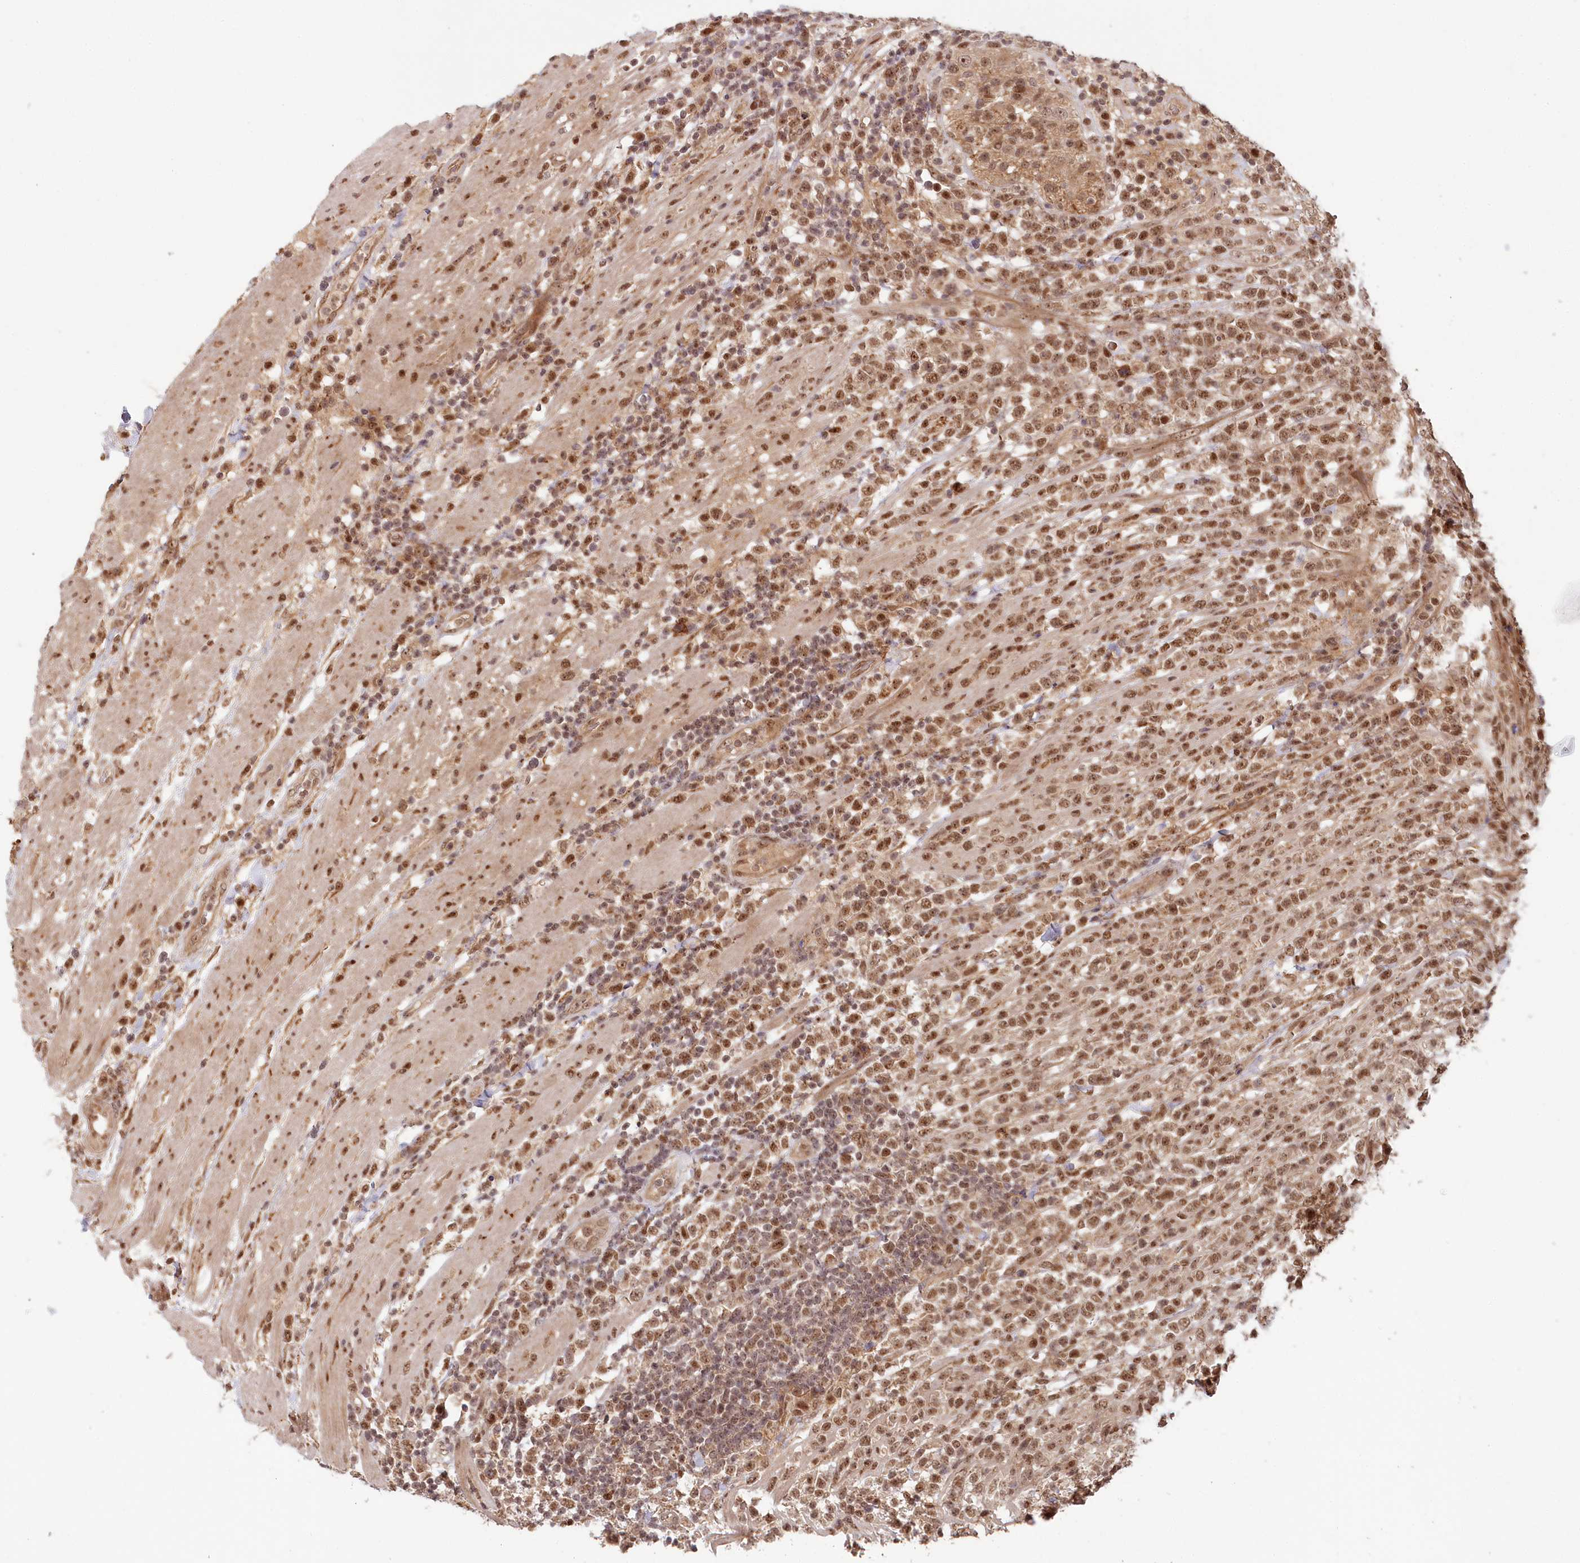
{"staining": {"intensity": "moderate", "quantity": ">75%", "location": "nuclear"}, "tissue": "lymphoma", "cell_type": "Tumor cells", "image_type": "cancer", "snomed": [{"axis": "morphology", "description": "Malignant lymphoma, non-Hodgkin's type, High grade"}, {"axis": "topography", "description": "Colon"}], "caption": "High-power microscopy captured an immunohistochemistry (IHC) micrograph of lymphoma, revealing moderate nuclear staining in approximately >75% of tumor cells.", "gene": "WAPL", "patient": {"sex": "female", "age": 53}}